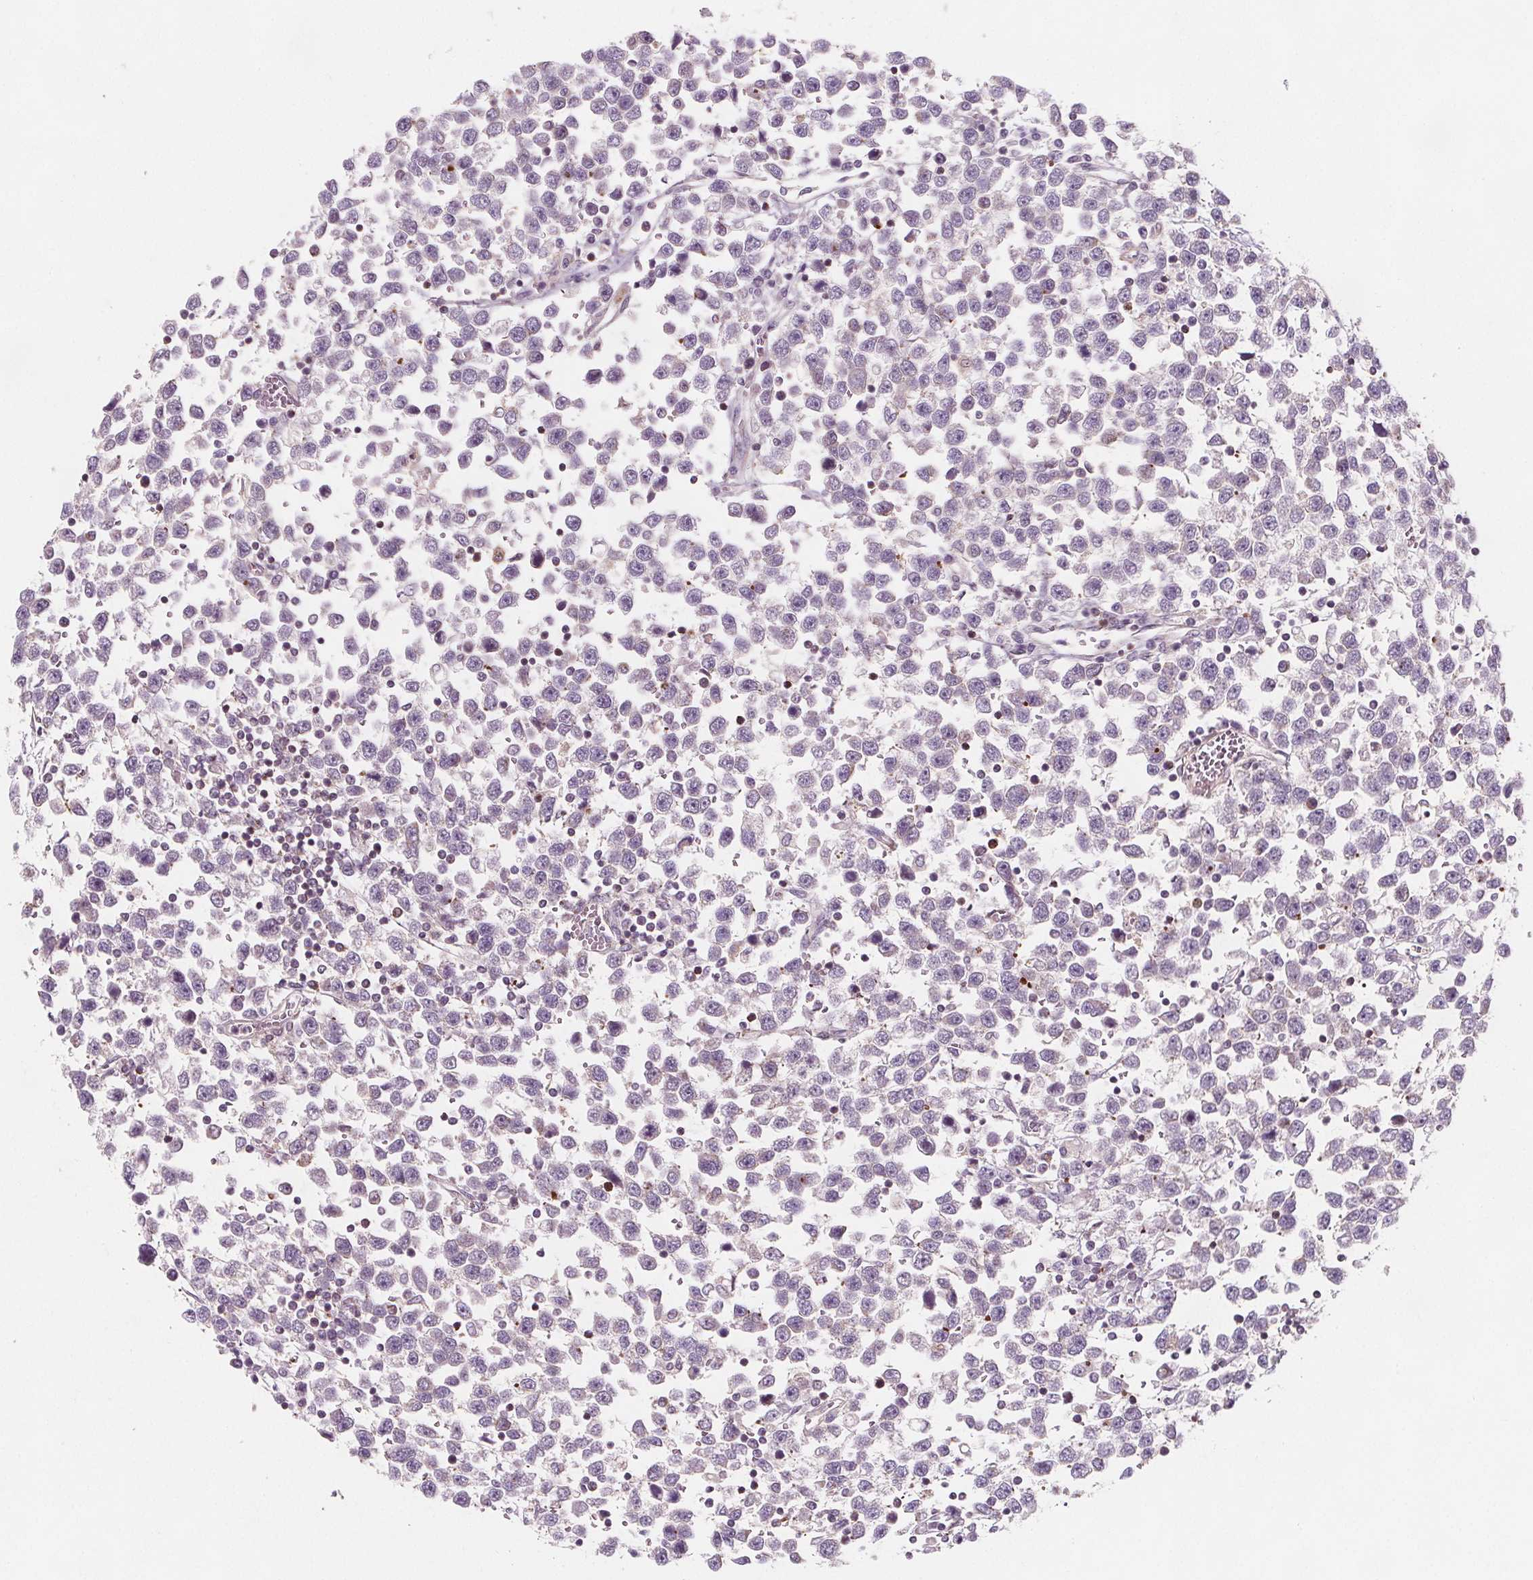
{"staining": {"intensity": "negative", "quantity": "none", "location": "none"}, "tissue": "testis cancer", "cell_type": "Tumor cells", "image_type": "cancer", "snomed": [{"axis": "morphology", "description": "Seminoma, NOS"}, {"axis": "topography", "description": "Testis"}], "caption": "Testis cancer stained for a protein using immunohistochemistry (IHC) exhibits no expression tumor cells.", "gene": "ADAM33", "patient": {"sex": "male", "age": 34}}